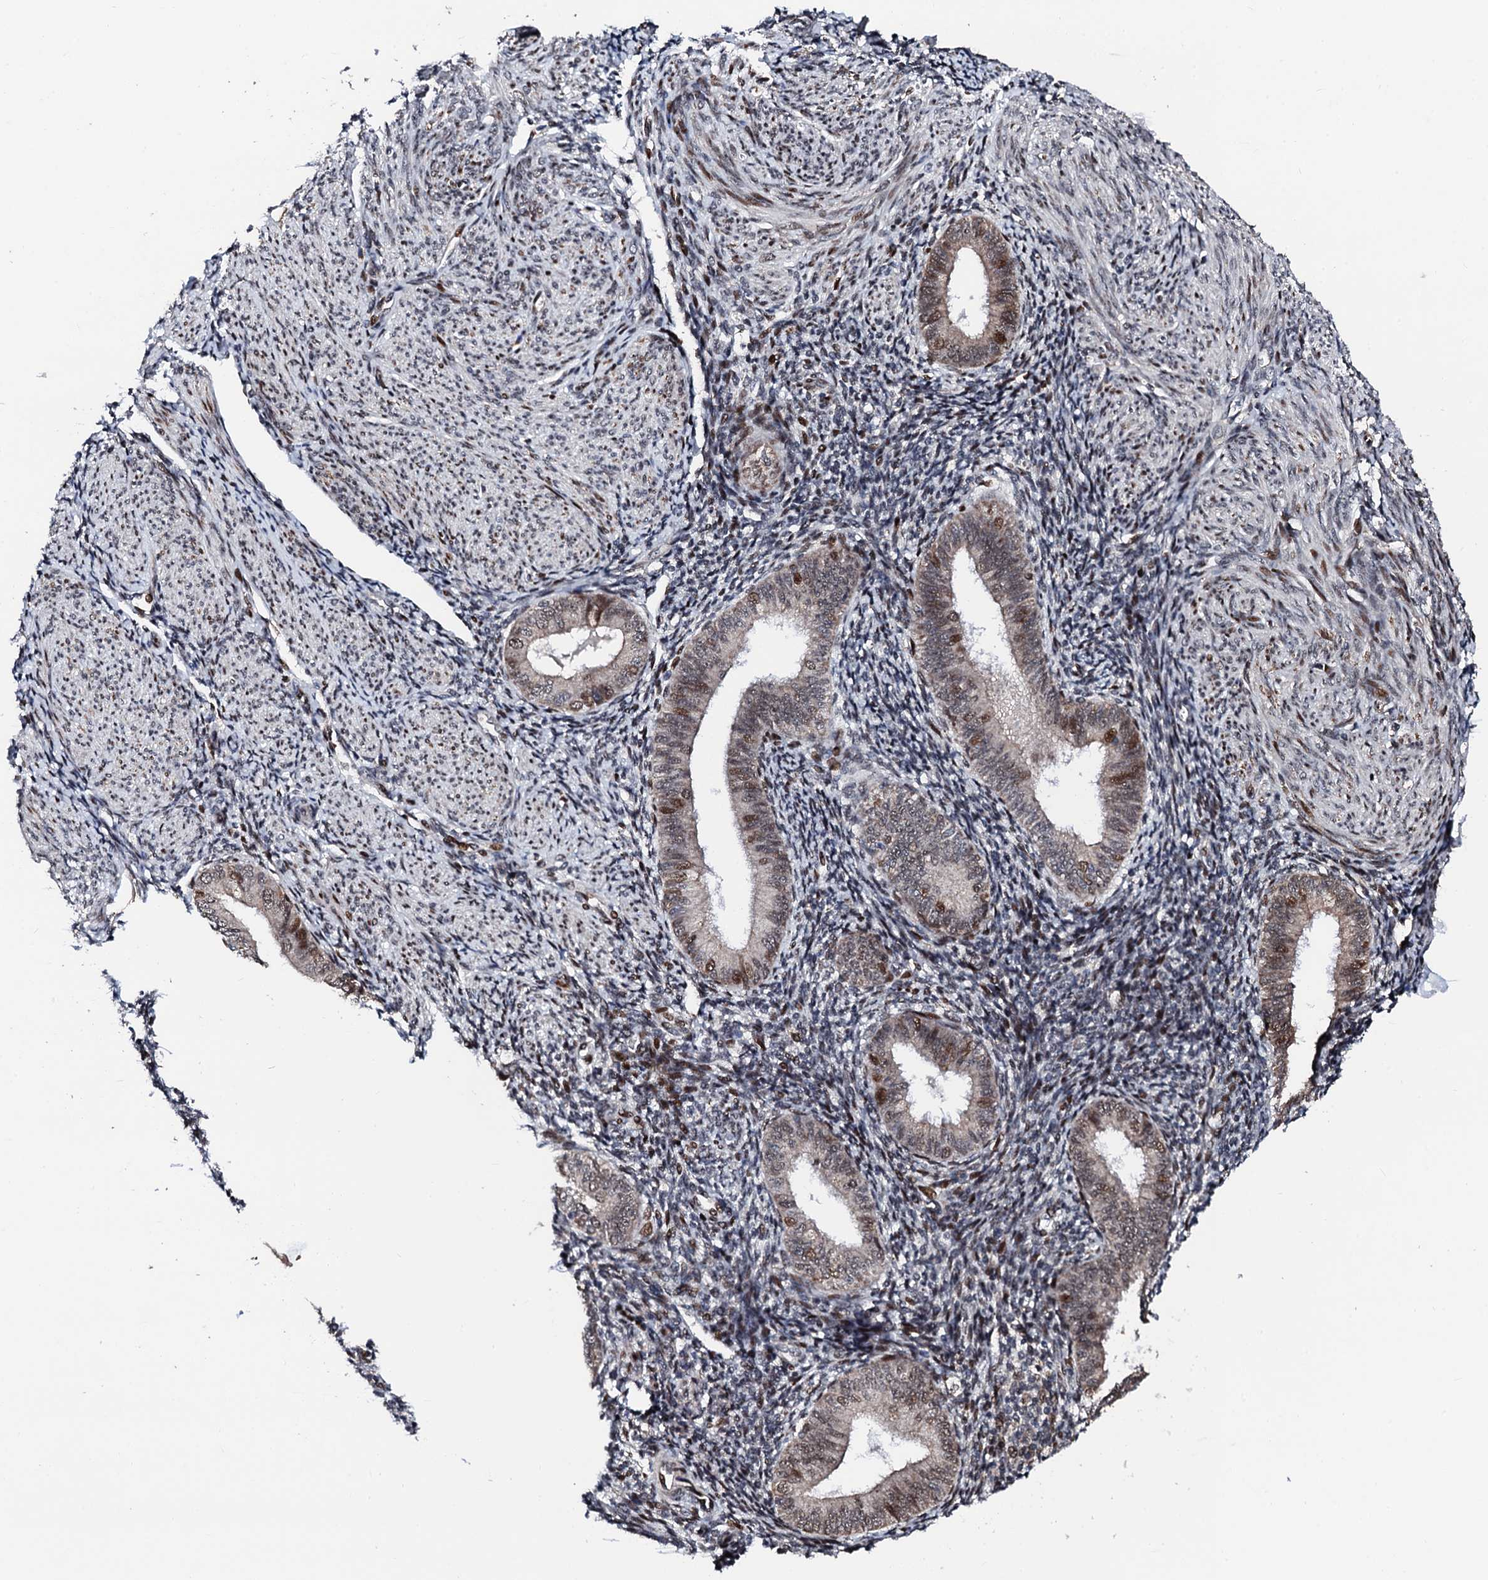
{"staining": {"intensity": "negative", "quantity": "none", "location": "none"}, "tissue": "endometrium", "cell_type": "Cells in endometrial stroma", "image_type": "normal", "snomed": [{"axis": "morphology", "description": "Normal tissue, NOS"}, {"axis": "topography", "description": "Uterus"}, {"axis": "topography", "description": "Endometrium"}], "caption": "Photomicrograph shows no protein staining in cells in endometrial stroma of benign endometrium. The staining was performed using DAB (3,3'-diaminobenzidine) to visualize the protein expression in brown, while the nuclei were stained in blue with hematoxylin (Magnification: 20x).", "gene": "KIF18A", "patient": {"sex": "female", "age": 48}}